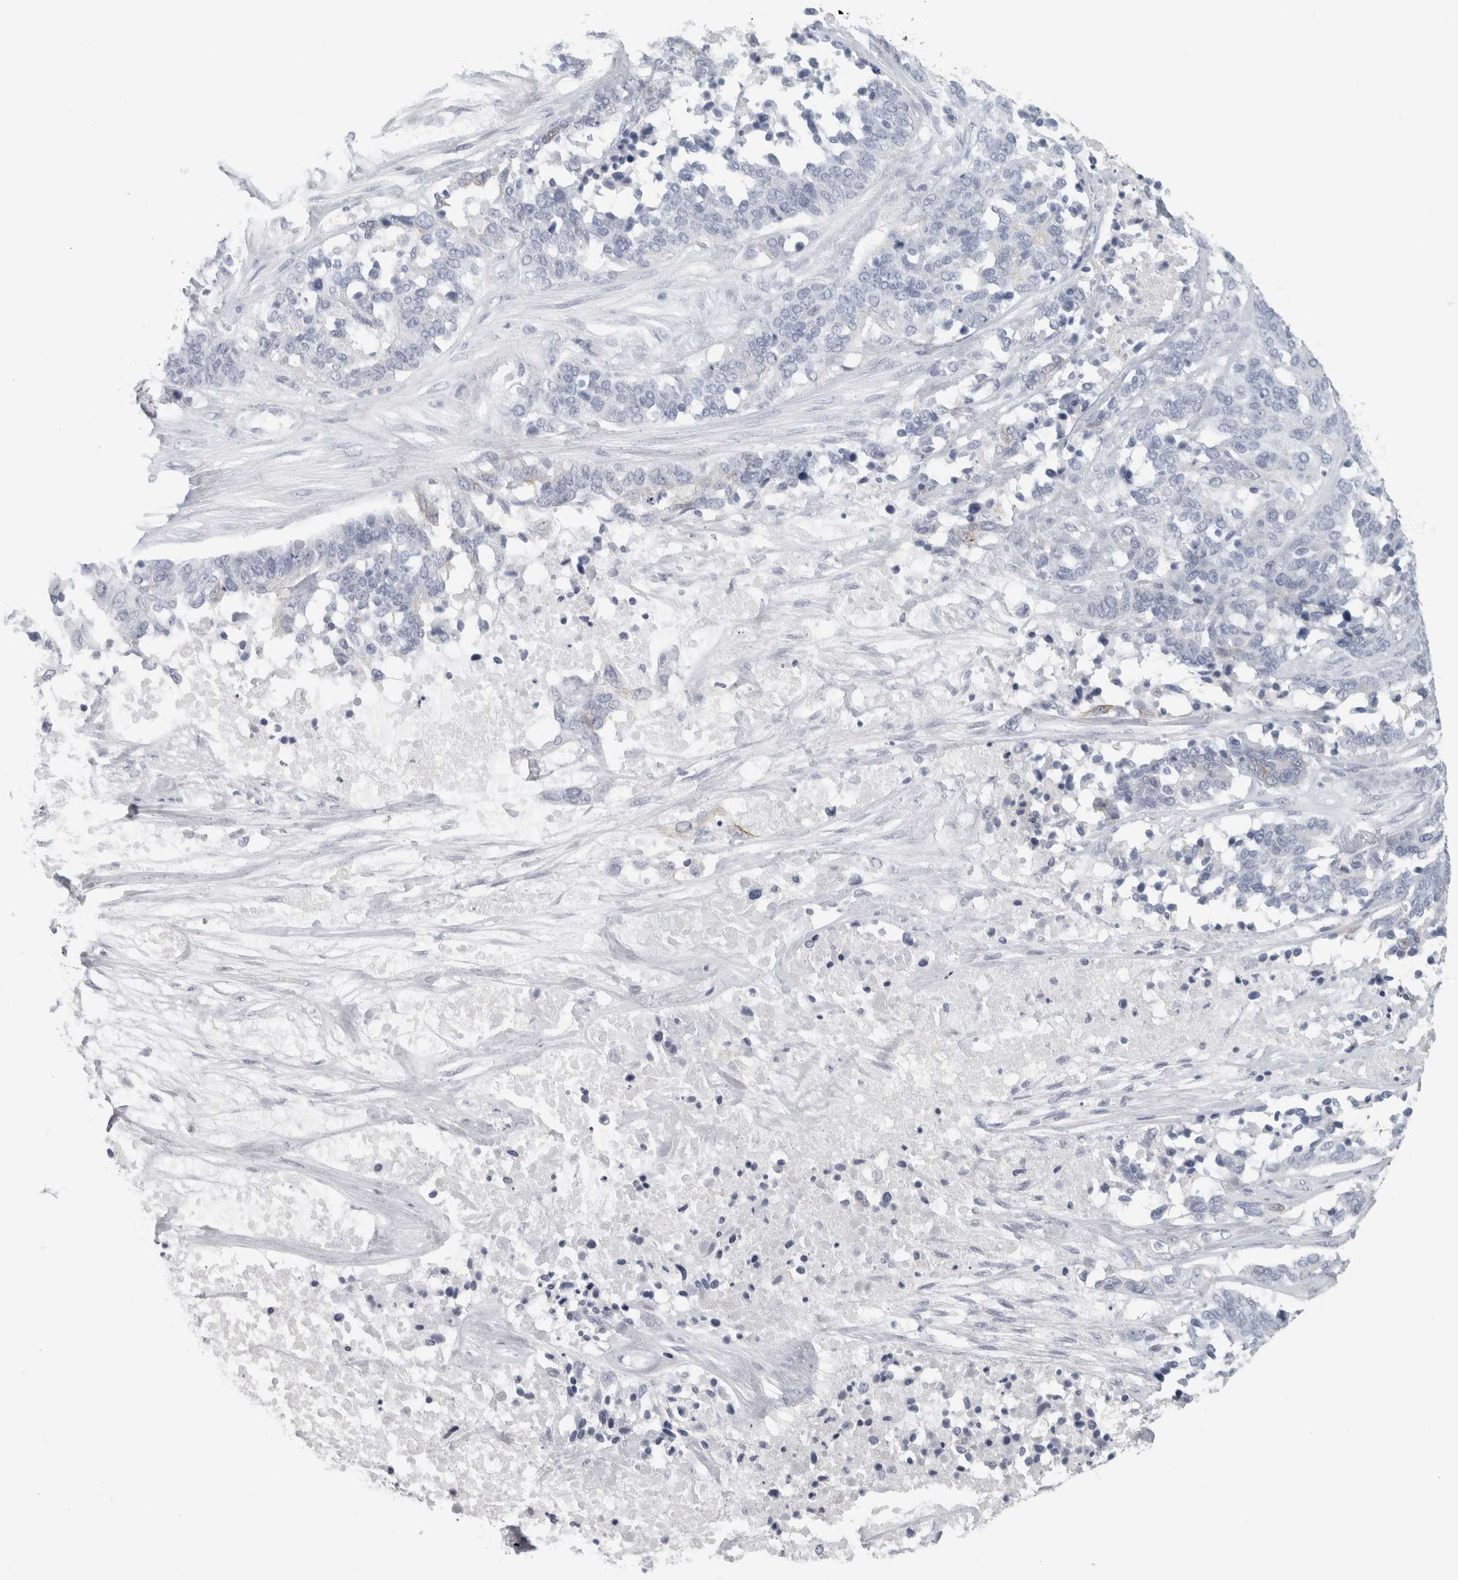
{"staining": {"intensity": "negative", "quantity": "none", "location": "none"}, "tissue": "ovarian cancer", "cell_type": "Tumor cells", "image_type": "cancer", "snomed": [{"axis": "morphology", "description": "Cystadenocarcinoma, serous, NOS"}, {"axis": "topography", "description": "Ovary"}], "caption": "Immunohistochemistry (IHC) histopathology image of human ovarian cancer stained for a protein (brown), which exhibits no positivity in tumor cells.", "gene": "SLC28A3", "patient": {"sex": "female", "age": 44}}